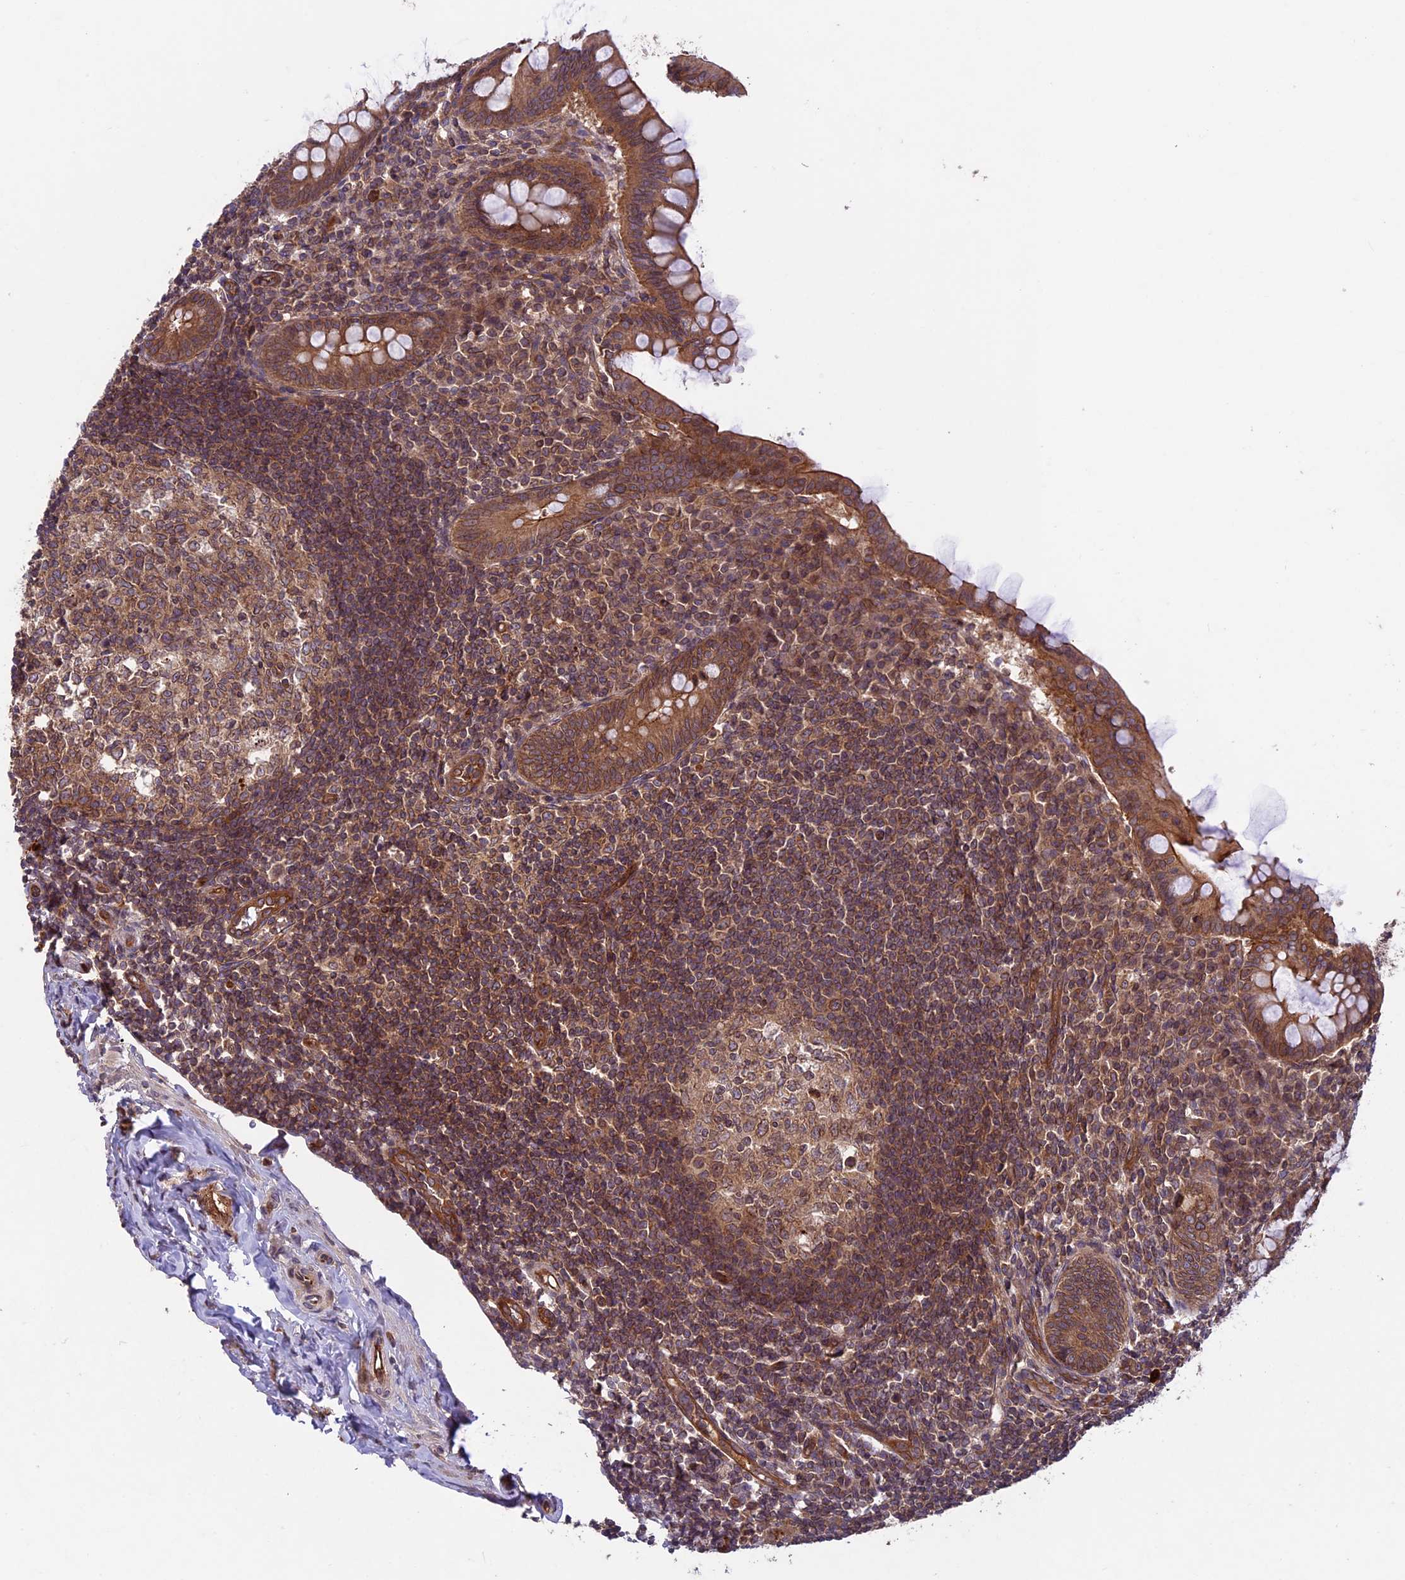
{"staining": {"intensity": "moderate", "quantity": ">75%", "location": "cytoplasmic/membranous"}, "tissue": "appendix", "cell_type": "Glandular cells", "image_type": "normal", "snomed": [{"axis": "morphology", "description": "Normal tissue, NOS"}, {"axis": "topography", "description": "Appendix"}], "caption": "The micrograph demonstrates immunohistochemical staining of unremarkable appendix. There is moderate cytoplasmic/membranous expression is identified in about >75% of glandular cells.", "gene": "CCDC125", "patient": {"sex": "female", "age": 33}}